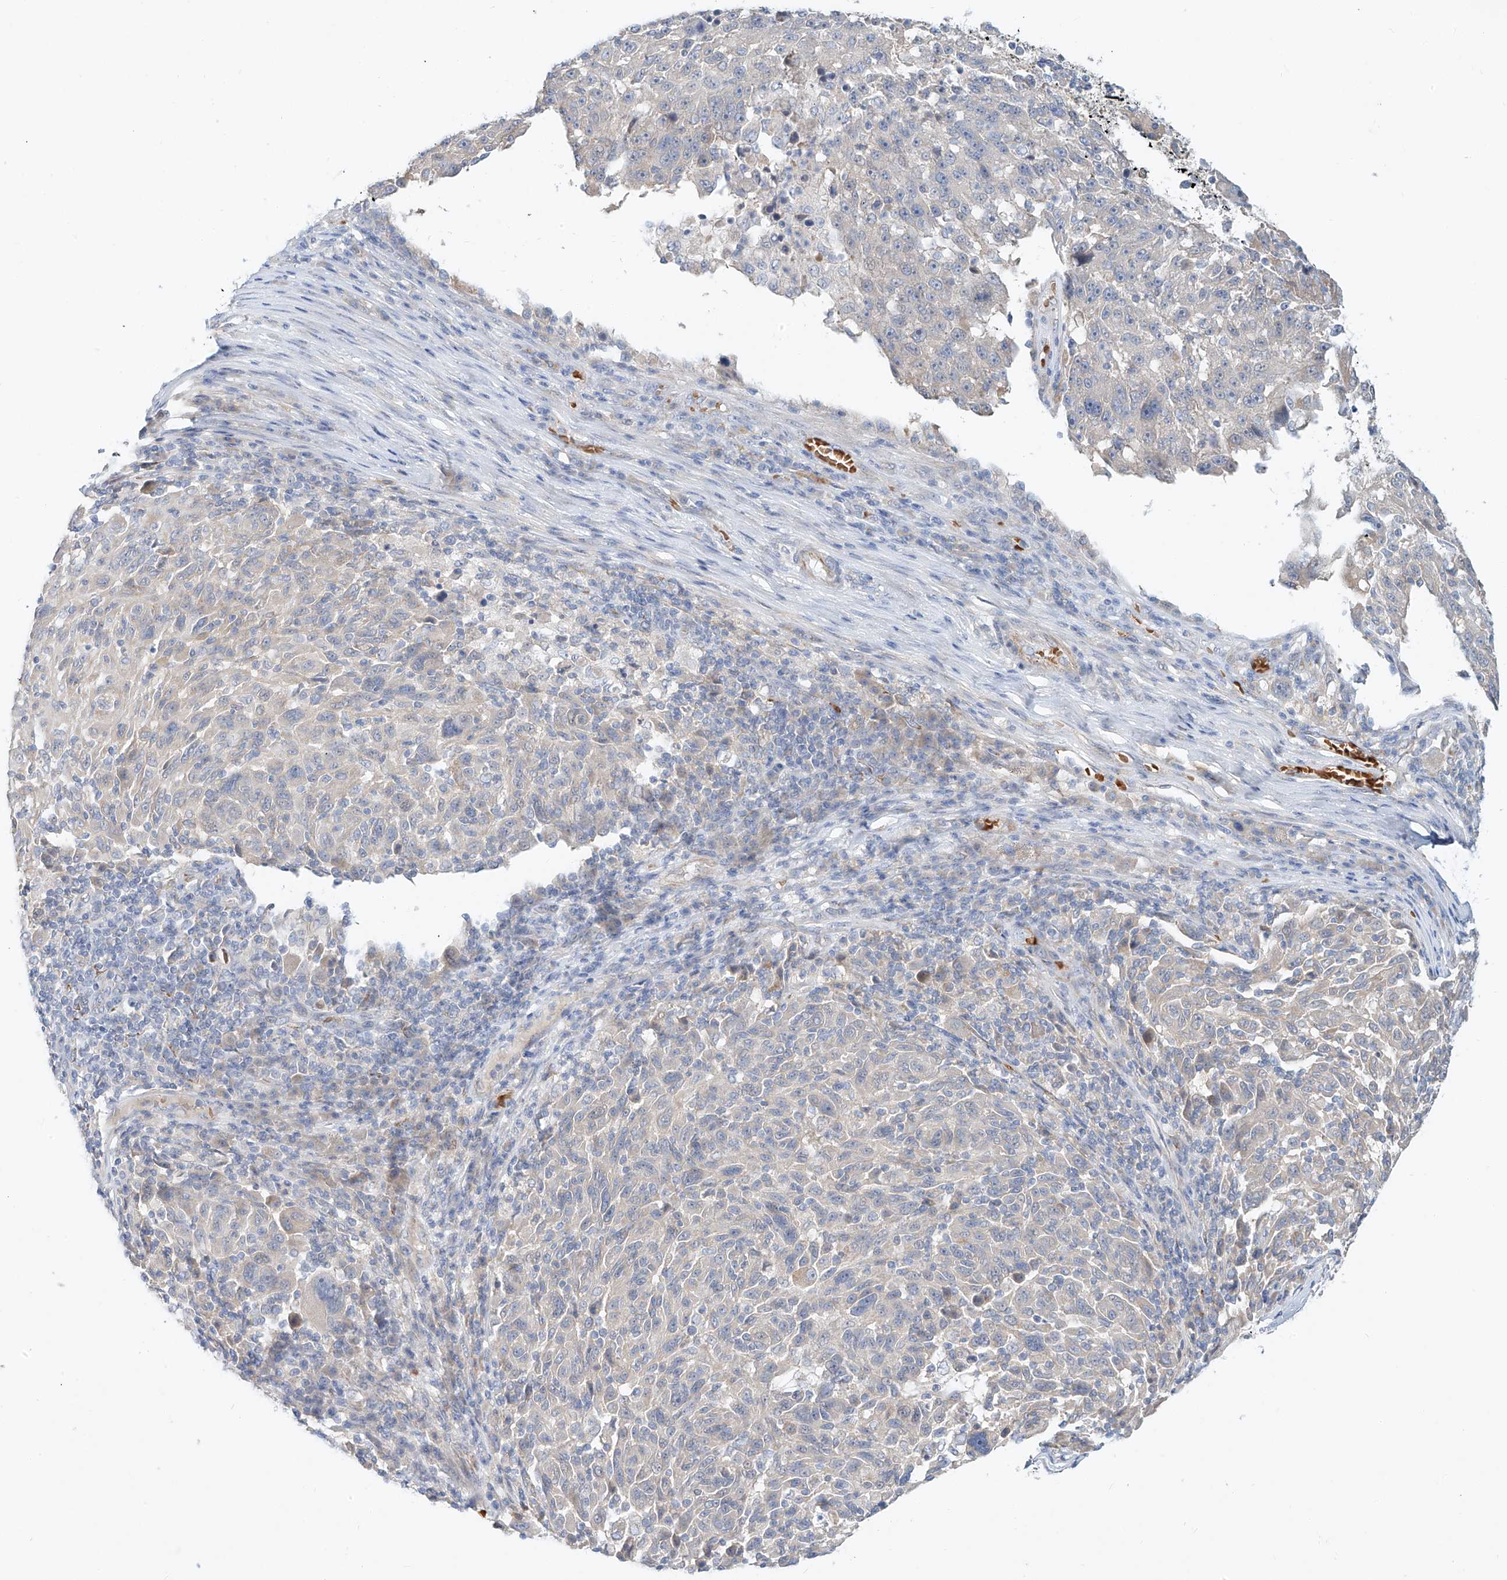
{"staining": {"intensity": "negative", "quantity": "none", "location": "none"}, "tissue": "melanoma", "cell_type": "Tumor cells", "image_type": "cancer", "snomed": [{"axis": "morphology", "description": "Malignant melanoma, NOS"}, {"axis": "topography", "description": "Skin"}], "caption": "Tumor cells show no significant positivity in melanoma.", "gene": "SYTL3", "patient": {"sex": "male", "age": 53}}